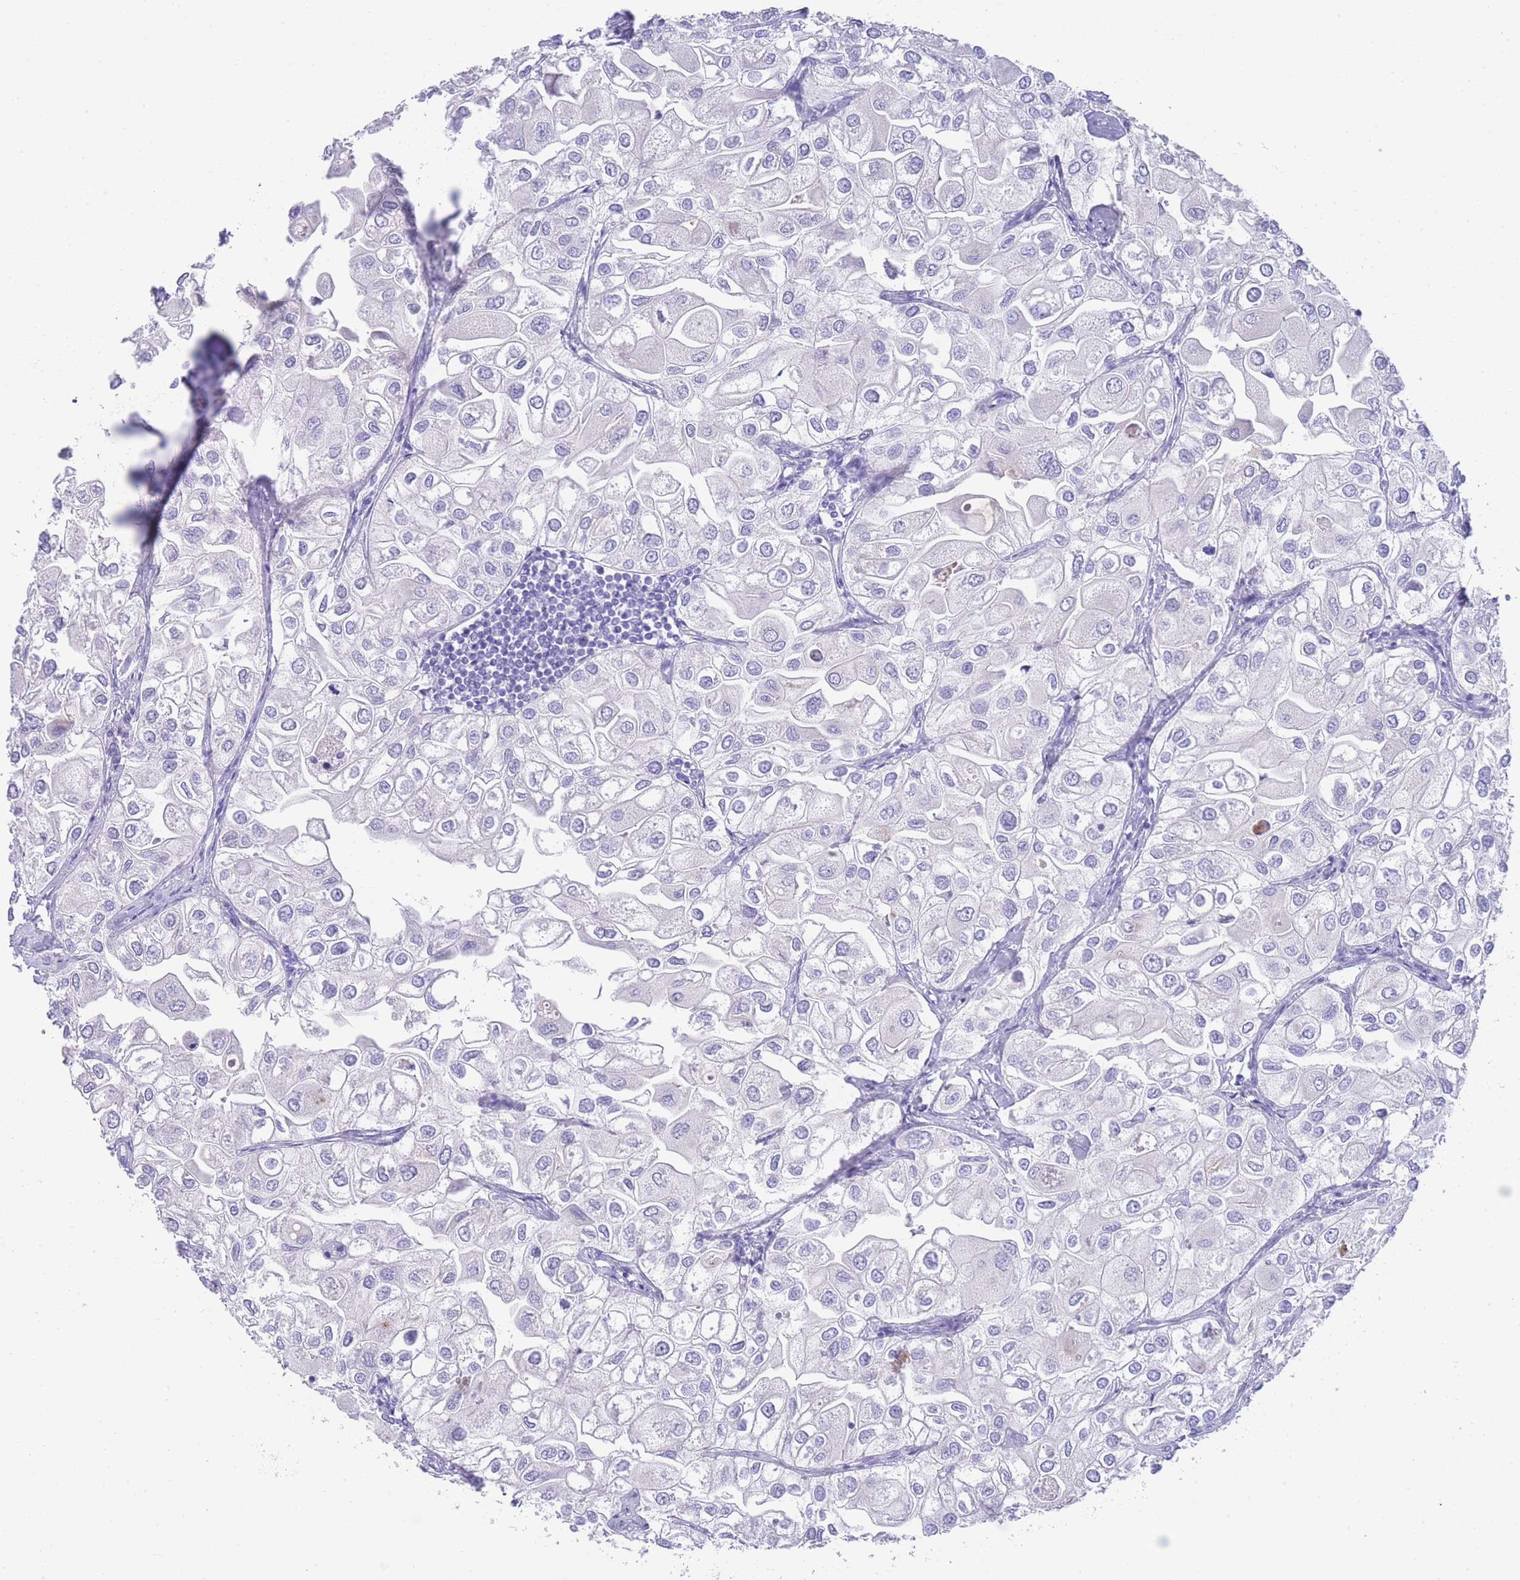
{"staining": {"intensity": "negative", "quantity": "none", "location": "none"}, "tissue": "urothelial cancer", "cell_type": "Tumor cells", "image_type": "cancer", "snomed": [{"axis": "morphology", "description": "Urothelial carcinoma, High grade"}, {"axis": "topography", "description": "Urinary bladder"}], "caption": "An image of human urothelial cancer is negative for staining in tumor cells.", "gene": "LRRC37A", "patient": {"sex": "male", "age": 64}}